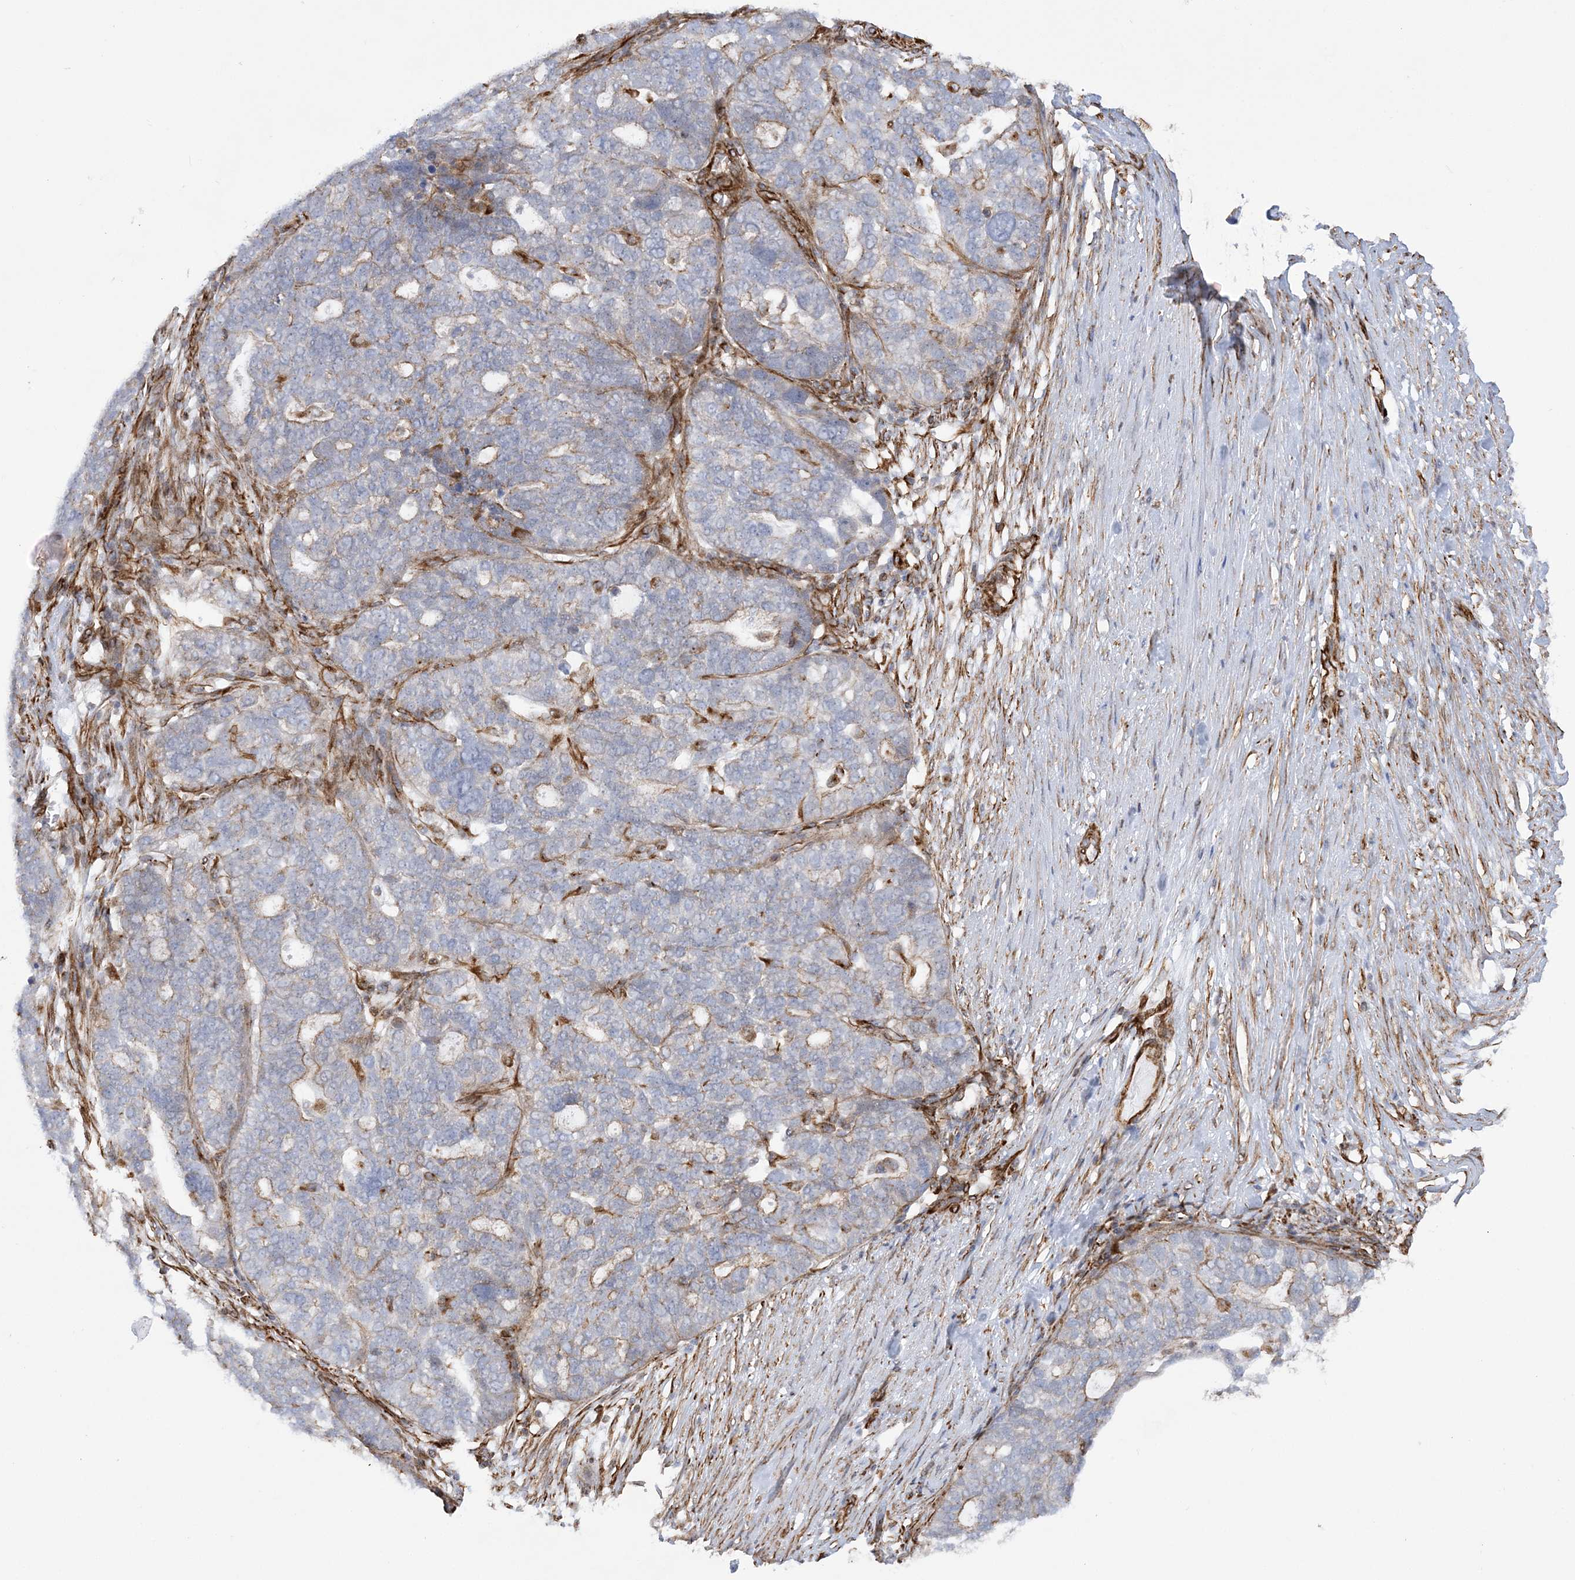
{"staining": {"intensity": "negative", "quantity": "none", "location": "none"}, "tissue": "ovarian cancer", "cell_type": "Tumor cells", "image_type": "cancer", "snomed": [{"axis": "morphology", "description": "Cystadenocarcinoma, serous, NOS"}, {"axis": "topography", "description": "Ovary"}], "caption": "Tumor cells show no significant positivity in ovarian cancer.", "gene": "SCLT1", "patient": {"sex": "female", "age": 59}}